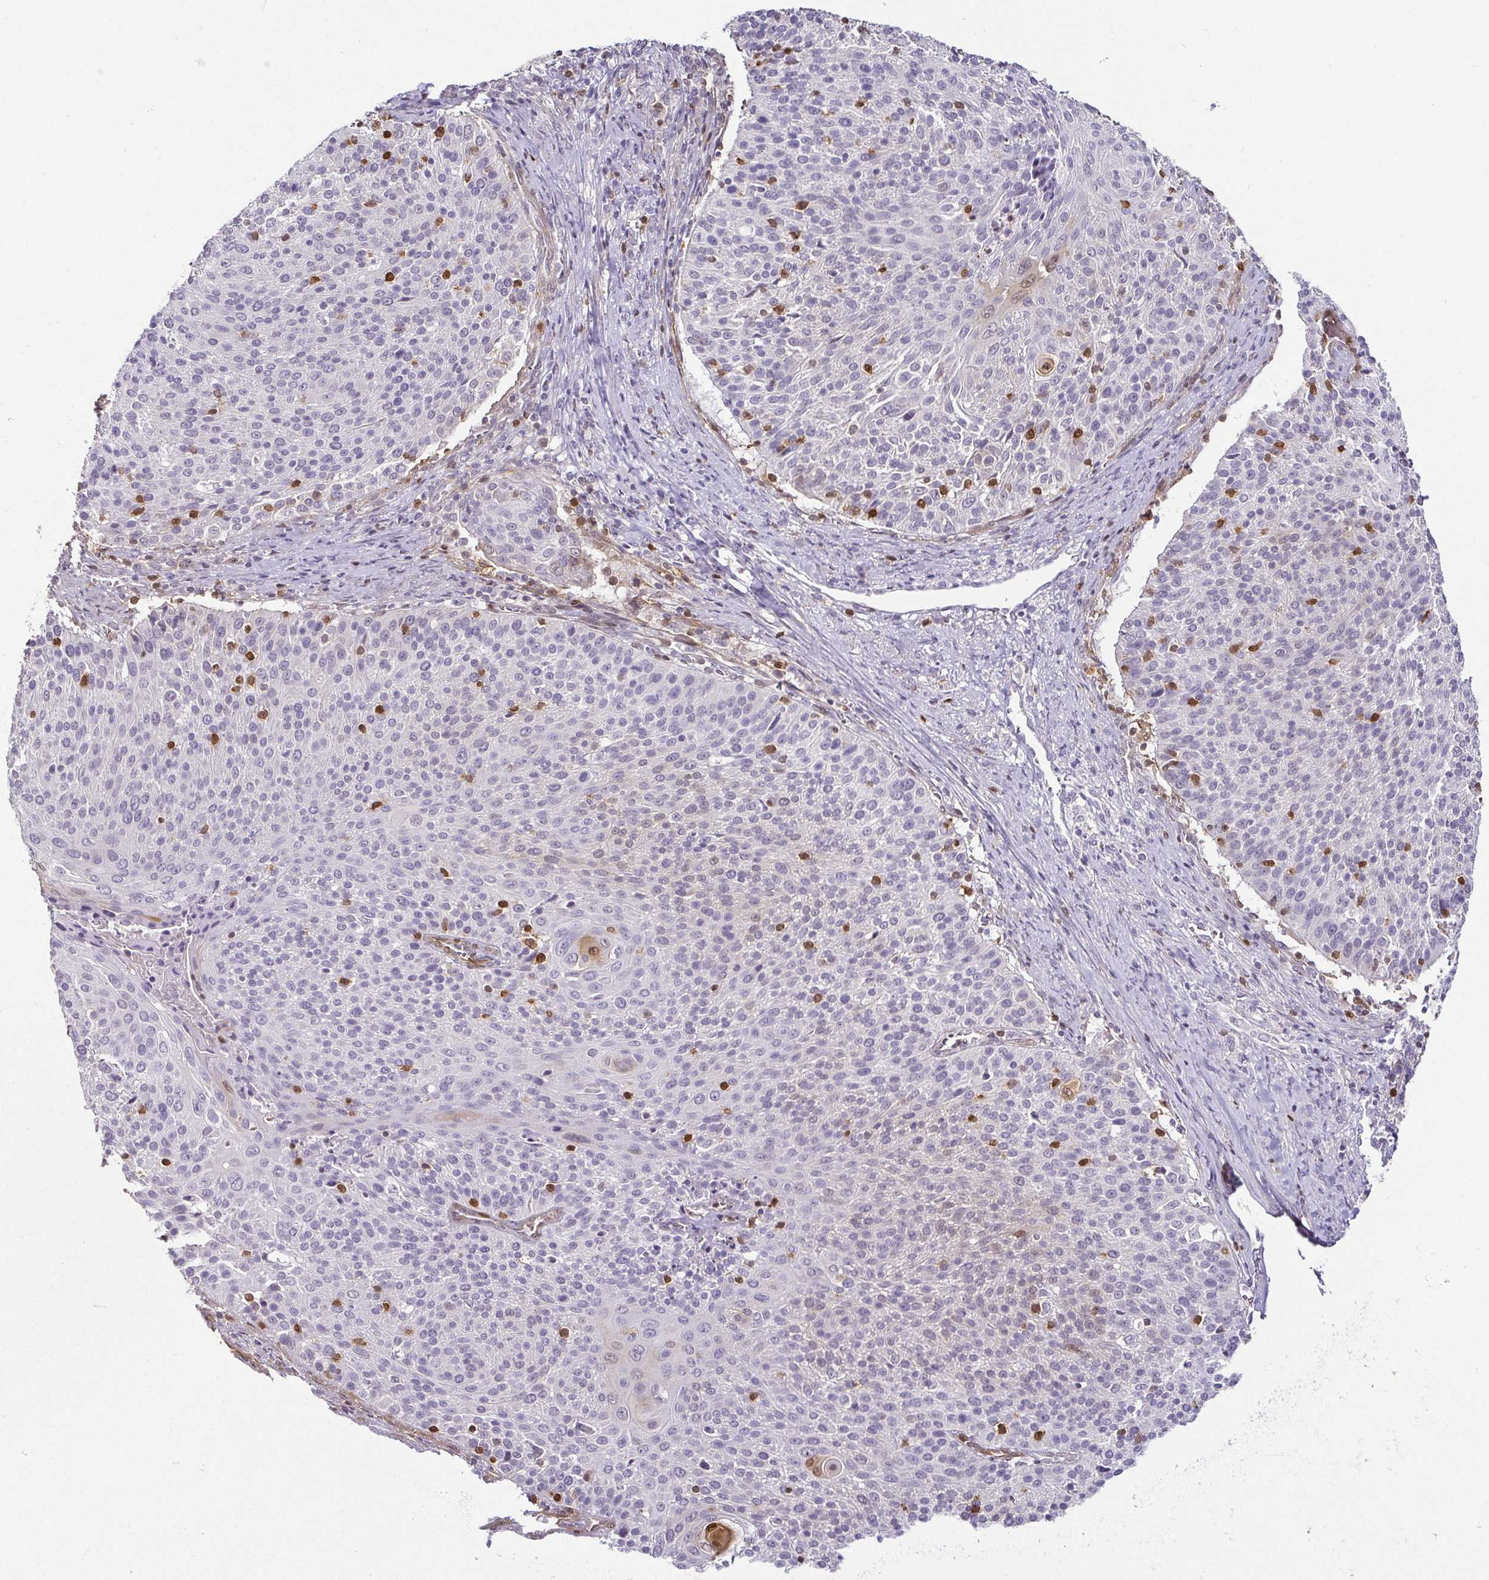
{"staining": {"intensity": "weak", "quantity": "<25%", "location": "cytoplasmic/membranous,nuclear"}, "tissue": "cervical cancer", "cell_type": "Tumor cells", "image_type": "cancer", "snomed": [{"axis": "morphology", "description": "Squamous cell carcinoma, NOS"}, {"axis": "topography", "description": "Cervix"}], "caption": "A high-resolution image shows IHC staining of cervical cancer, which reveals no significant expression in tumor cells. Nuclei are stained in blue.", "gene": "HOPX", "patient": {"sex": "female", "age": 31}}